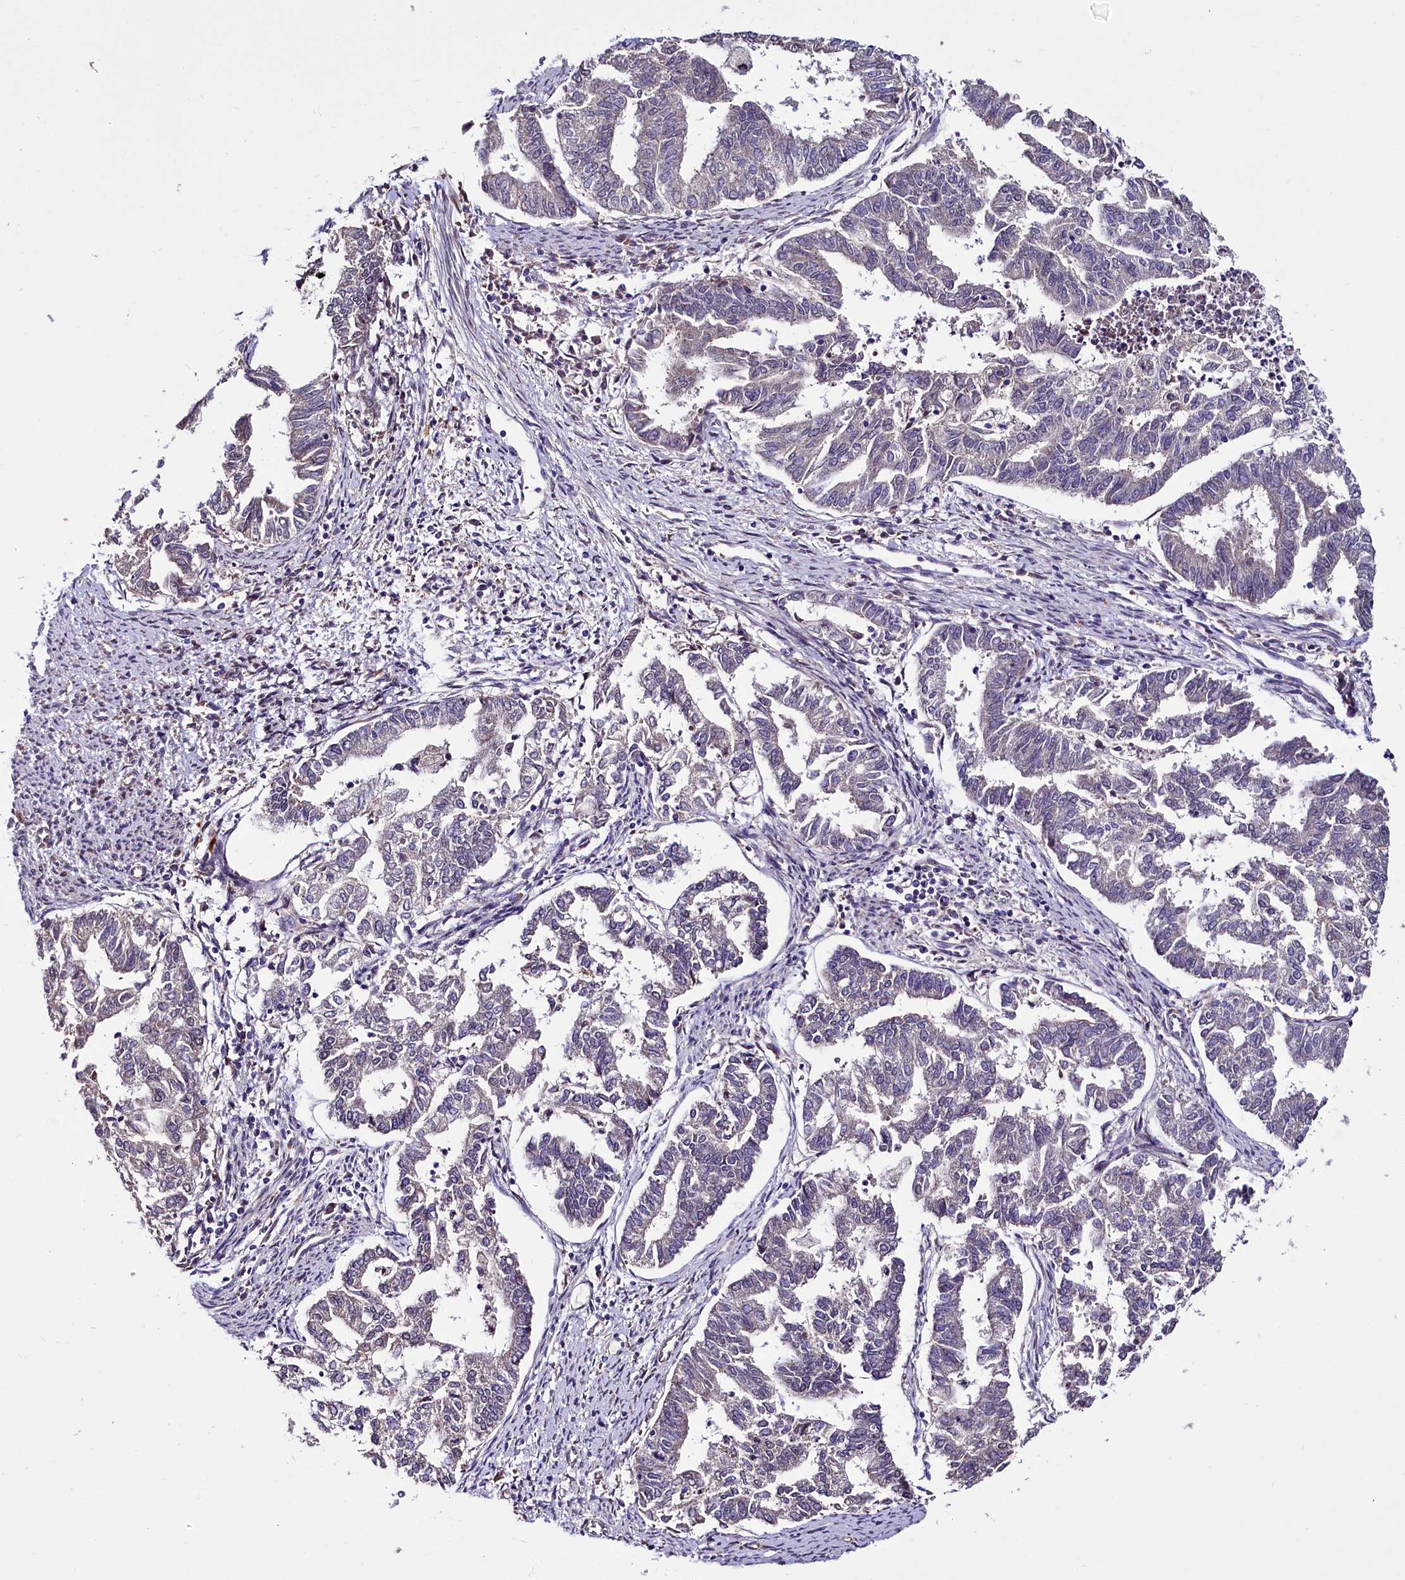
{"staining": {"intensity": "negative", "quantity": "none", "location": "none"}, "tissue": "endometrial cancer", "cell_type": "Tumor cells", "image_type": "cancer", "snomed": [{"axis": "morphology", "description": "Adenocarcinoma, NOS"}, {"axis": "topography", "description": "Endometrium"}], "caption": "The image shows no significant staining in tumor cells of endometrial cancer (adenocarcinoma). The staining was performed using DAB to visualize the protein expression in brown, while the nuclei were stained in blue with hematoxylin (Magnification: 20x).", "gene": "PDZRN3", "patient": {"sex": "female", "age": 79}}